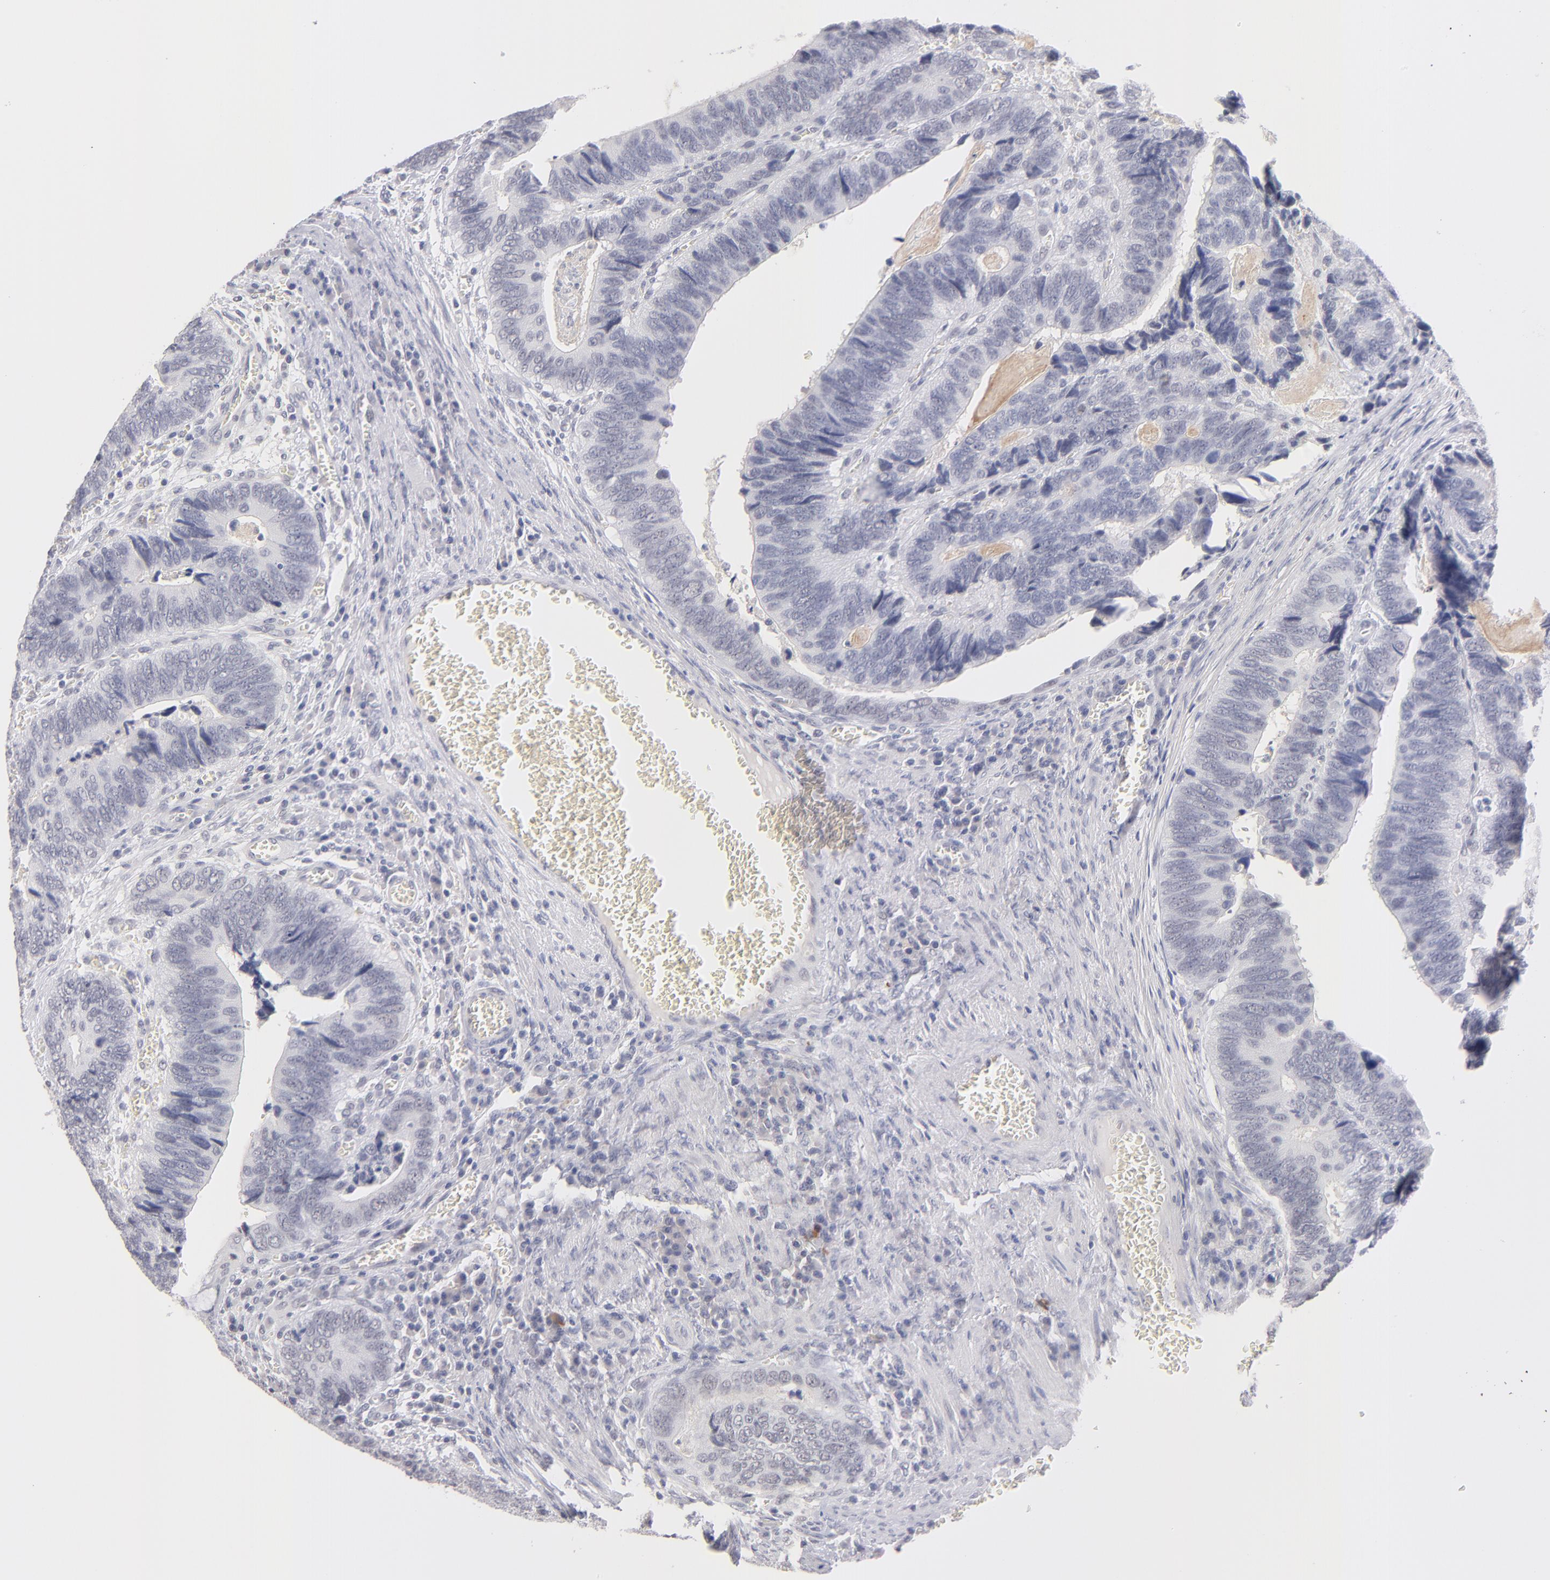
{"staining": {"intensity": "negative", "quantity": "none", "location": "none"}, "tissue": "colorectal cancer", "cell_type": "Tumor cells", "image_type": "cancer", "snomed": [{"axis": "morphology", "description": "Adenocarcinoma, NOS"}, {"axis": "topography", "description": "Colon"}], "caption": "A high-resolution photomicrograph shows immunohistochemistry staining of colorectal adenocarcinoma, which demonstrates no significant expression in tumor cells.", "gene": "TEX11", "patient": {"sex": "male", "age": 72}}